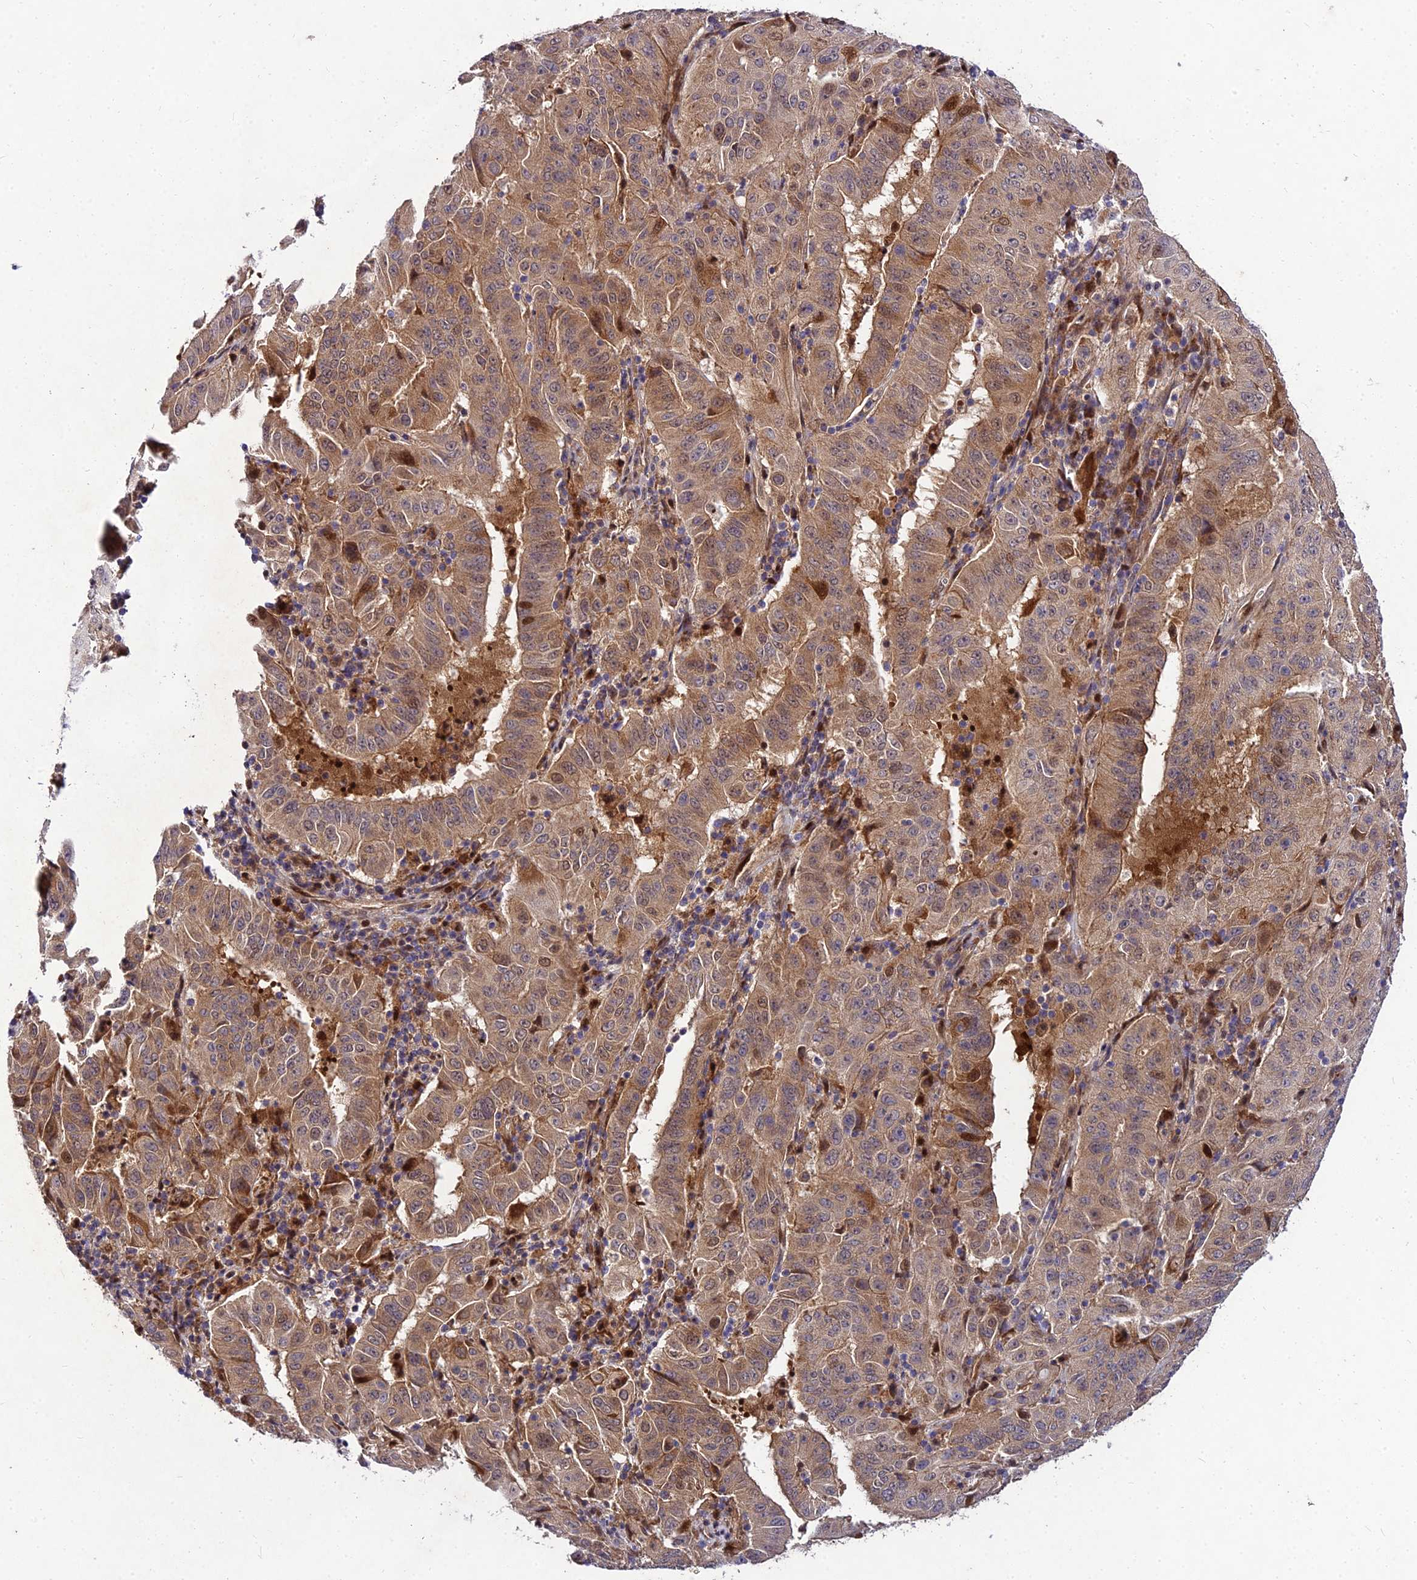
{"staining": {"intensity": "moderate", "quantity": ">75%", "location": "cytoplasmic/membranous,nuclear"}, "tissue": "pancreatic cancer", "cell_type": "Tumor cells", "image_type": "cancer", "snomed": [{"axis": "morphology", "description": "Adenocarcinoma, NOS"}, {"axis": "topography", "description": "Pancreas"}], "caption": "A medium amount of moderate cytoplasmic/membranous and nuclear expression is present in approximately >75% of tumor cells in pancreatic cancer (adenocarcinoma) tissue. The staining was performed using DAB to visualize the protein expression in brown, while the nuclei were stained in blue with hematoxylin (Magnification: 20x).", "gene": "MKKS", "patient": {"sex": "male", "age": 63}}